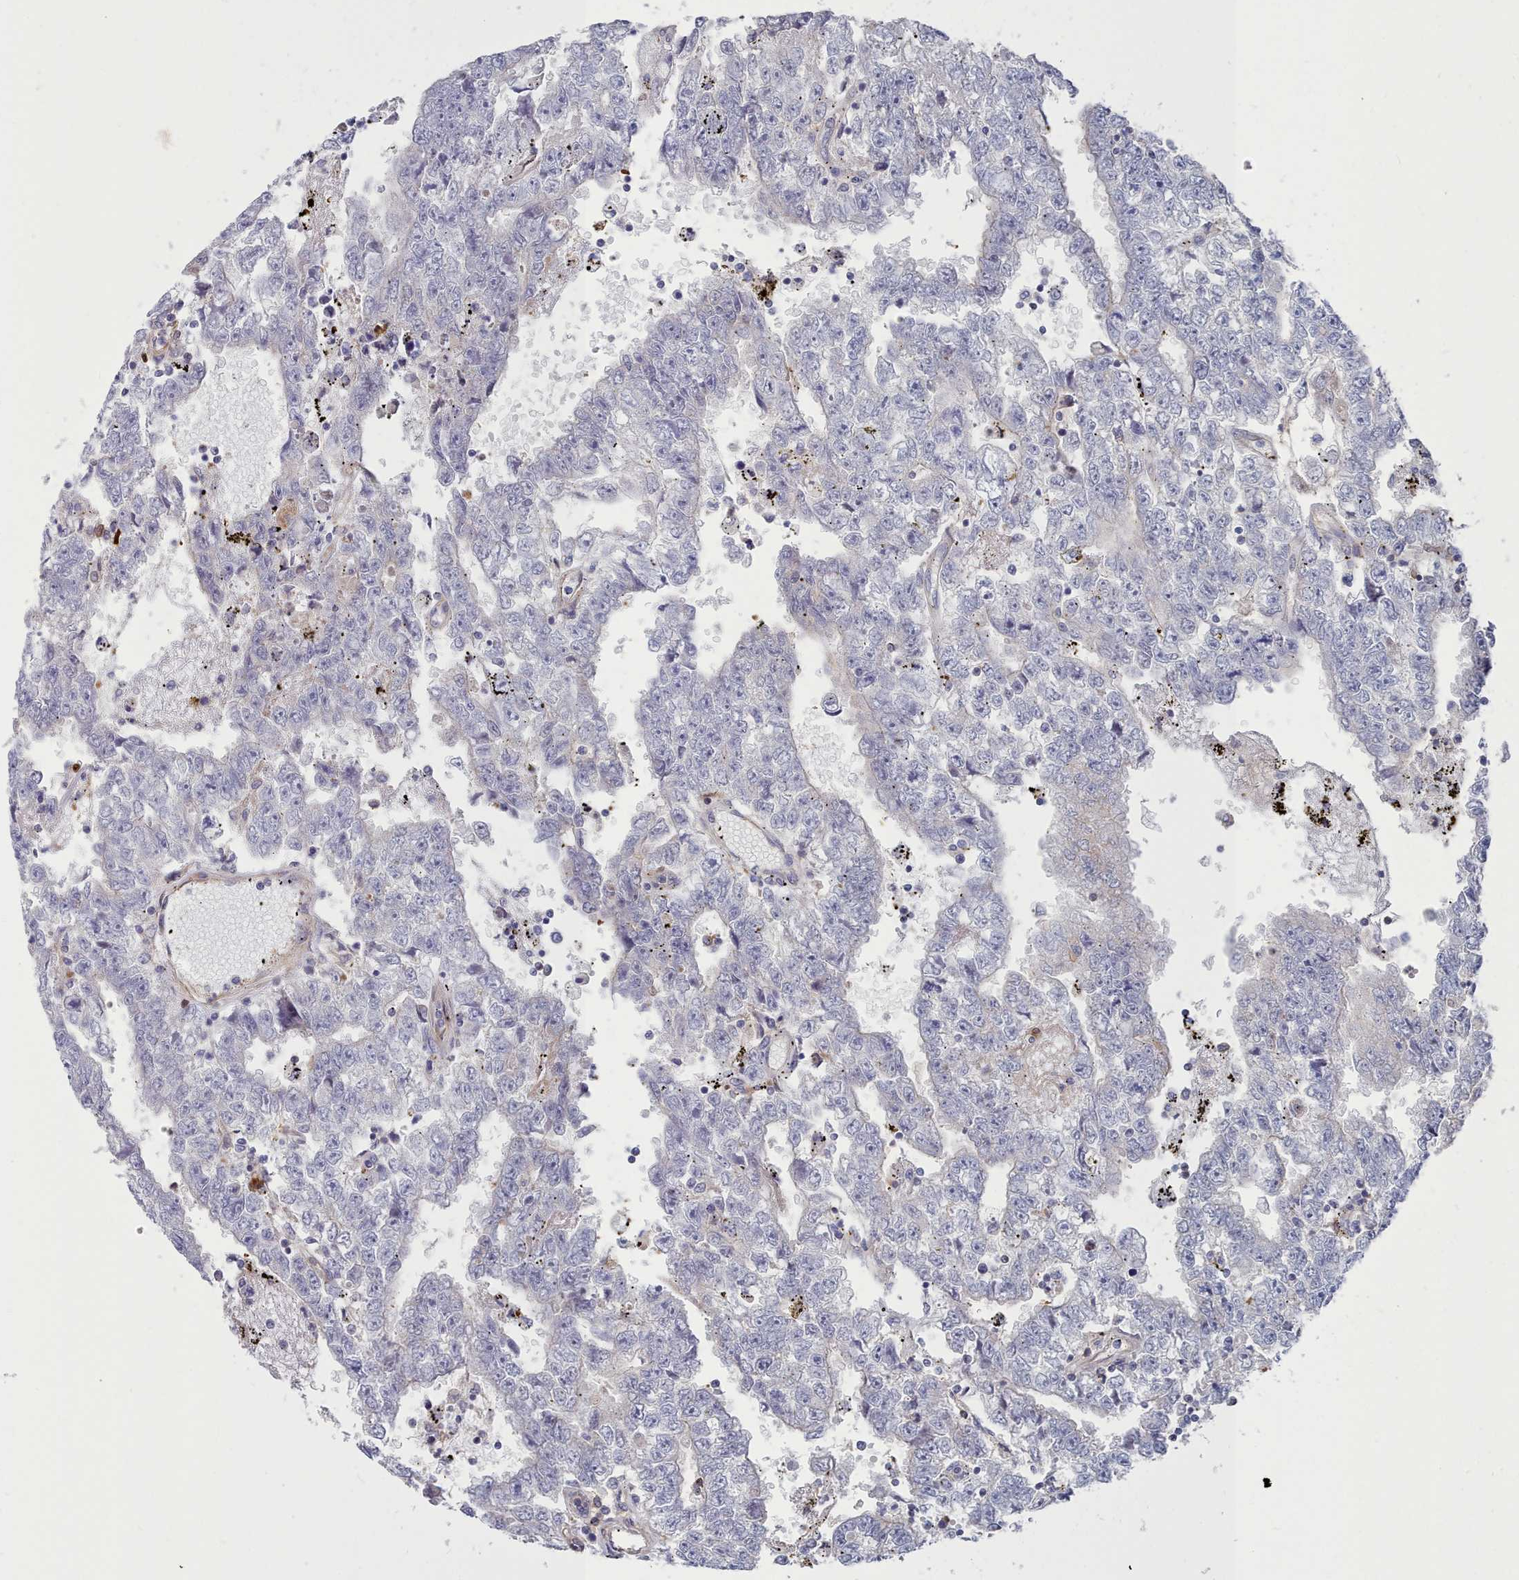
{"staining": {"intensity": "negative", "quantity": "none", "location": "none"}, "tissue": "testis cancer", "cell_type": "Tumor cells", "image_type": "cancer", "snomed": [{"axis": "morphology", "description": "Carcinoma, Embryonal, NOS"}, {"axis": "topography", "description": "Testis"}], "caption": "Immunohistochemistry (IHC) of human testis cancer (embryonal carcinoma) shows no staining in tumor cells.", "gene": "G6PC1", "patient": {"sex": "male", "age": 25}}